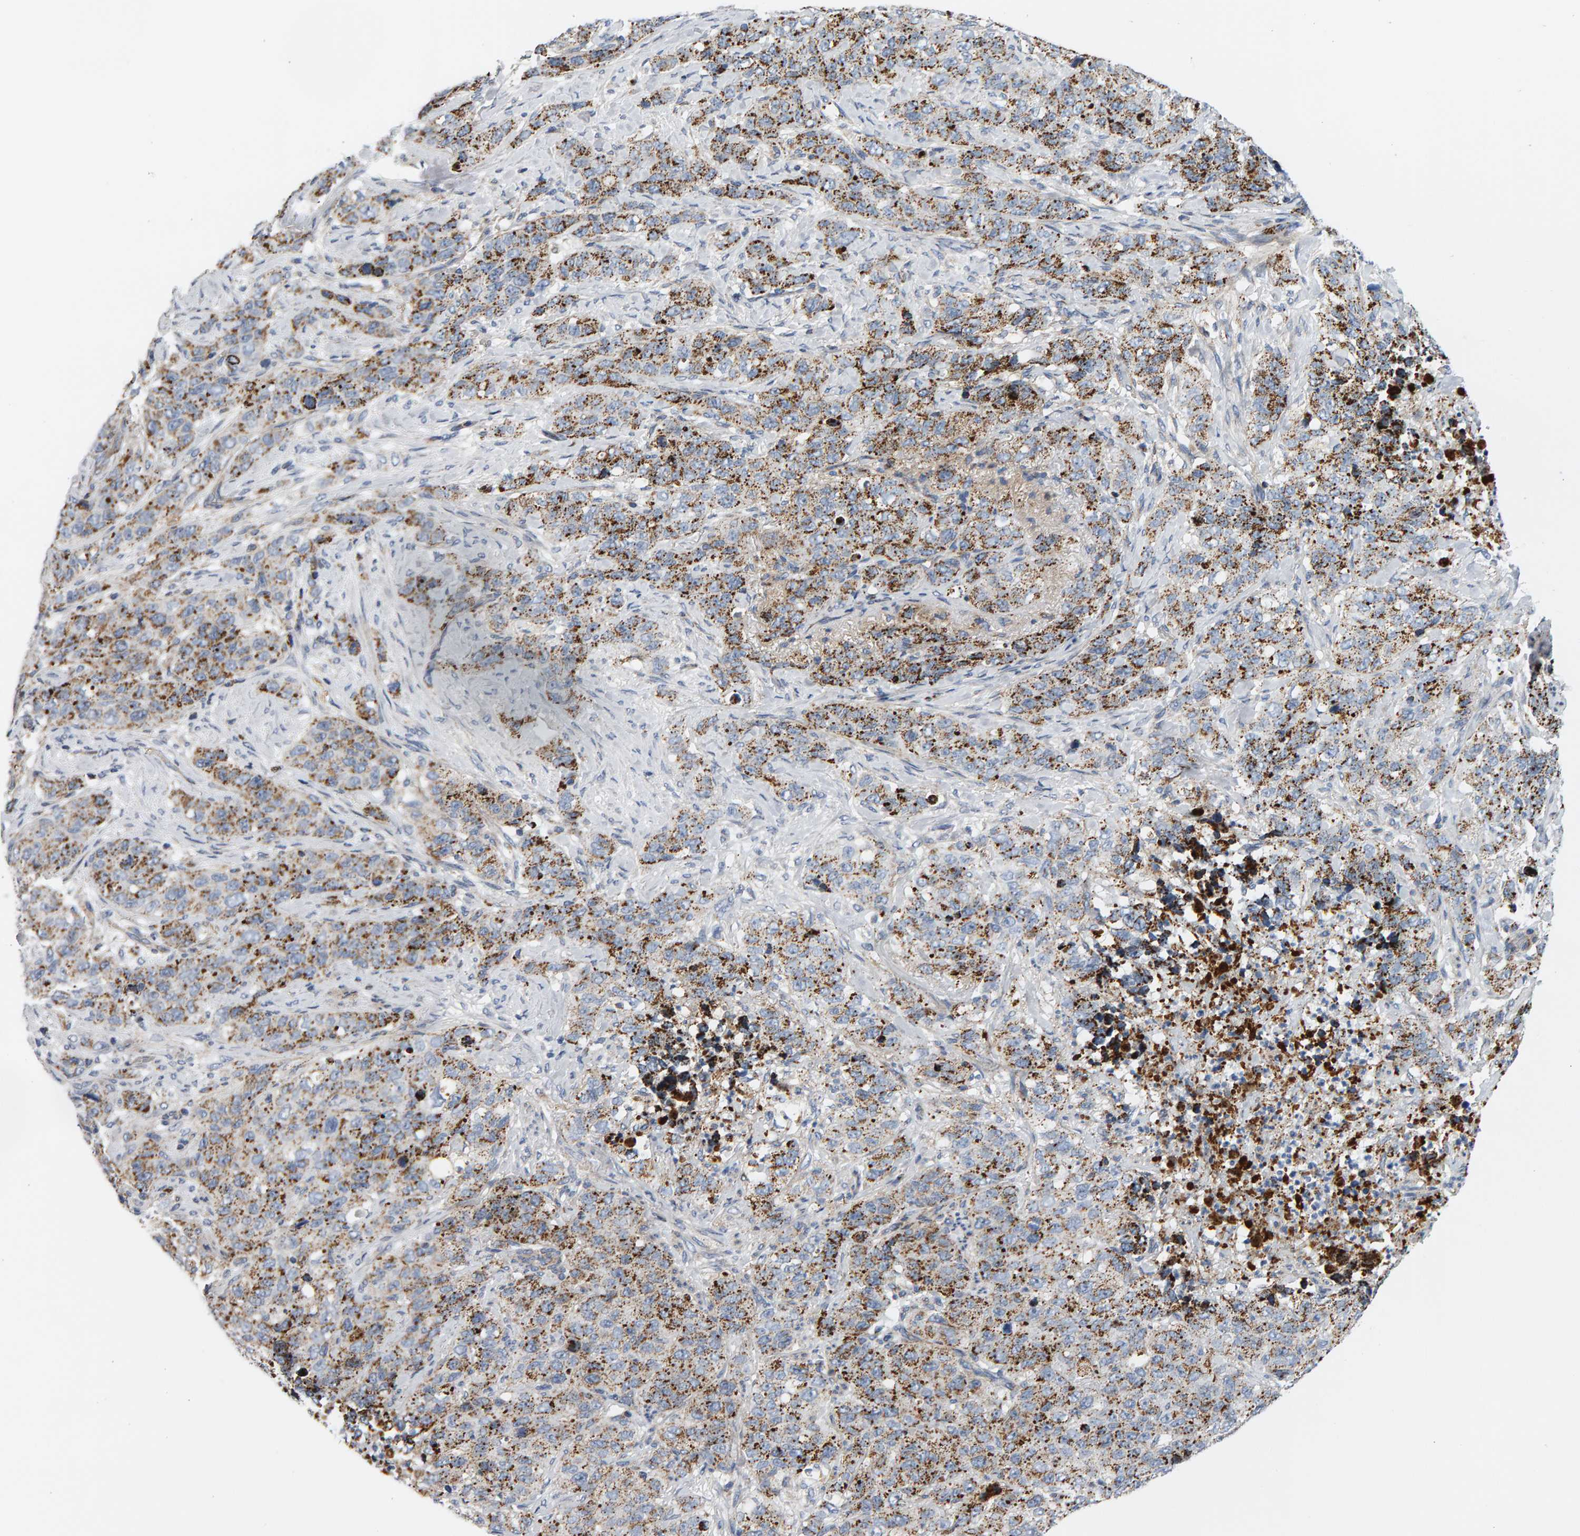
{"staining": {"intensity": "moderate", "quantity": ">75%", "location": "cytoplasmic/membranous"}, "tissue": "stomach cancer", "cell_type": "Tumor cells", "image_type": "cancer", "snomed": [{"axis": "morphology", "description": "Adenocarcinoma, NOS"}, {"axis": "topography", "description": "Stomach"}], "caption": "Human adenocarcinoma (stomach) stained with a brown dye displays moderate cytoplasmic/membranous positive staining in about >75% of tumor cells.", "gene": "GGTA1", "patient": {"sex": "male", "age": 48}}